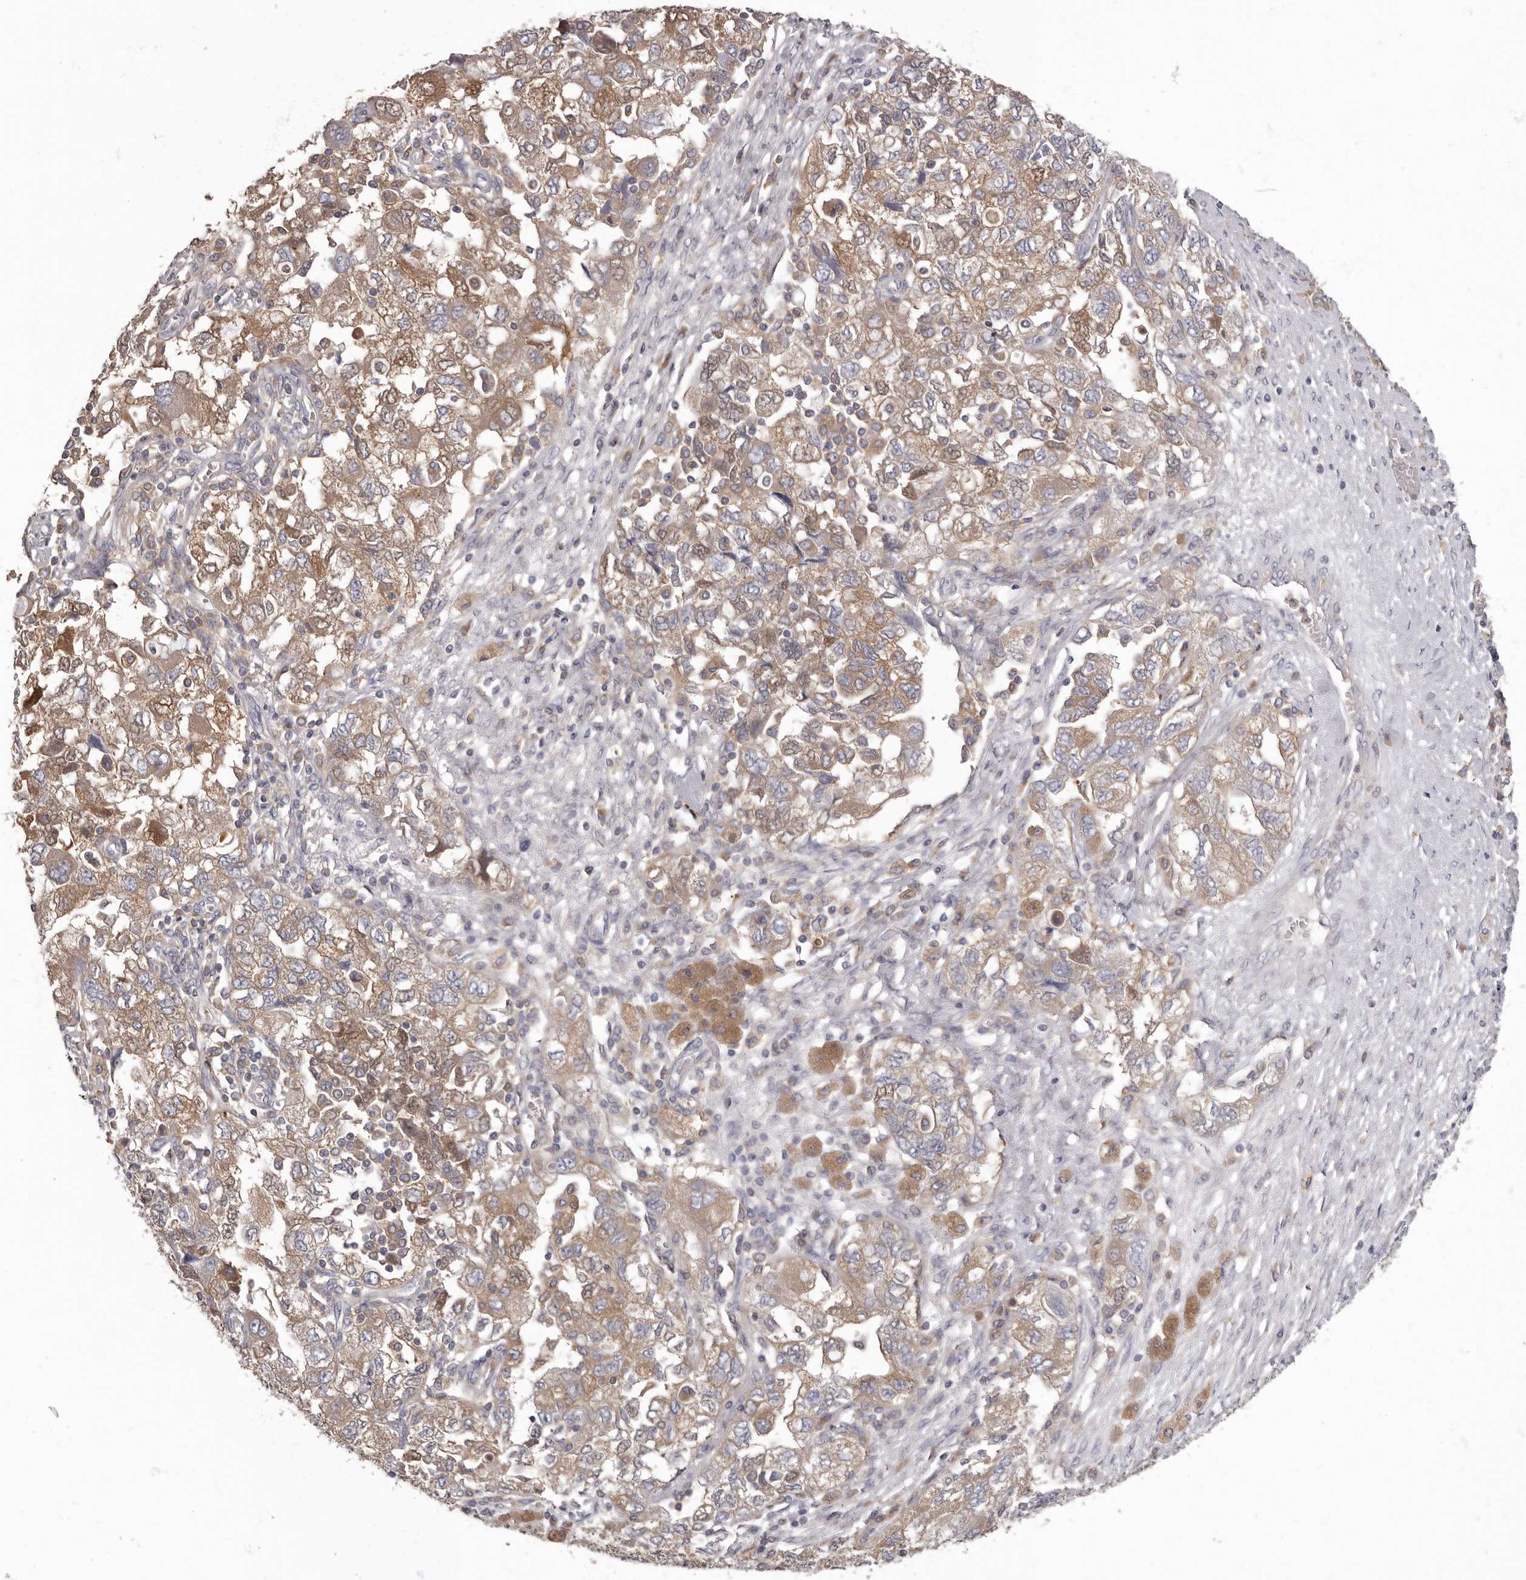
{"staining": {"intensity": "moderate", "quantity": ">75%", "location": "cytoplasmic/membranous"}, "tissue": "ovarian cancer", "cell_type": "Tumor cells", "image_type": "cancer", "snomed": [{"axis": "morphology", "description": "Carcinoma, NOS"}, {"axis": "morphology", "description": "Cystadenocarcinoma, serous, NOS"}, {"axis": "topography", "description": "Ovary"}], "caption": "IHC staining of ovarian serous cystadenocarcinoma, which displays medium levels of moderate cytoplasmic/membranous positivity in about >75% of tumor cells indicating moderate cytoplasmic/membranous protein expression. The staining was performed using DAB (3,3'-diaminobenzidine) (brown) for protein detection and nuclei were counterstained in hematoxylin (blue).", "gene": "APEH", "patient": {"sex": "female", "age": 69}}